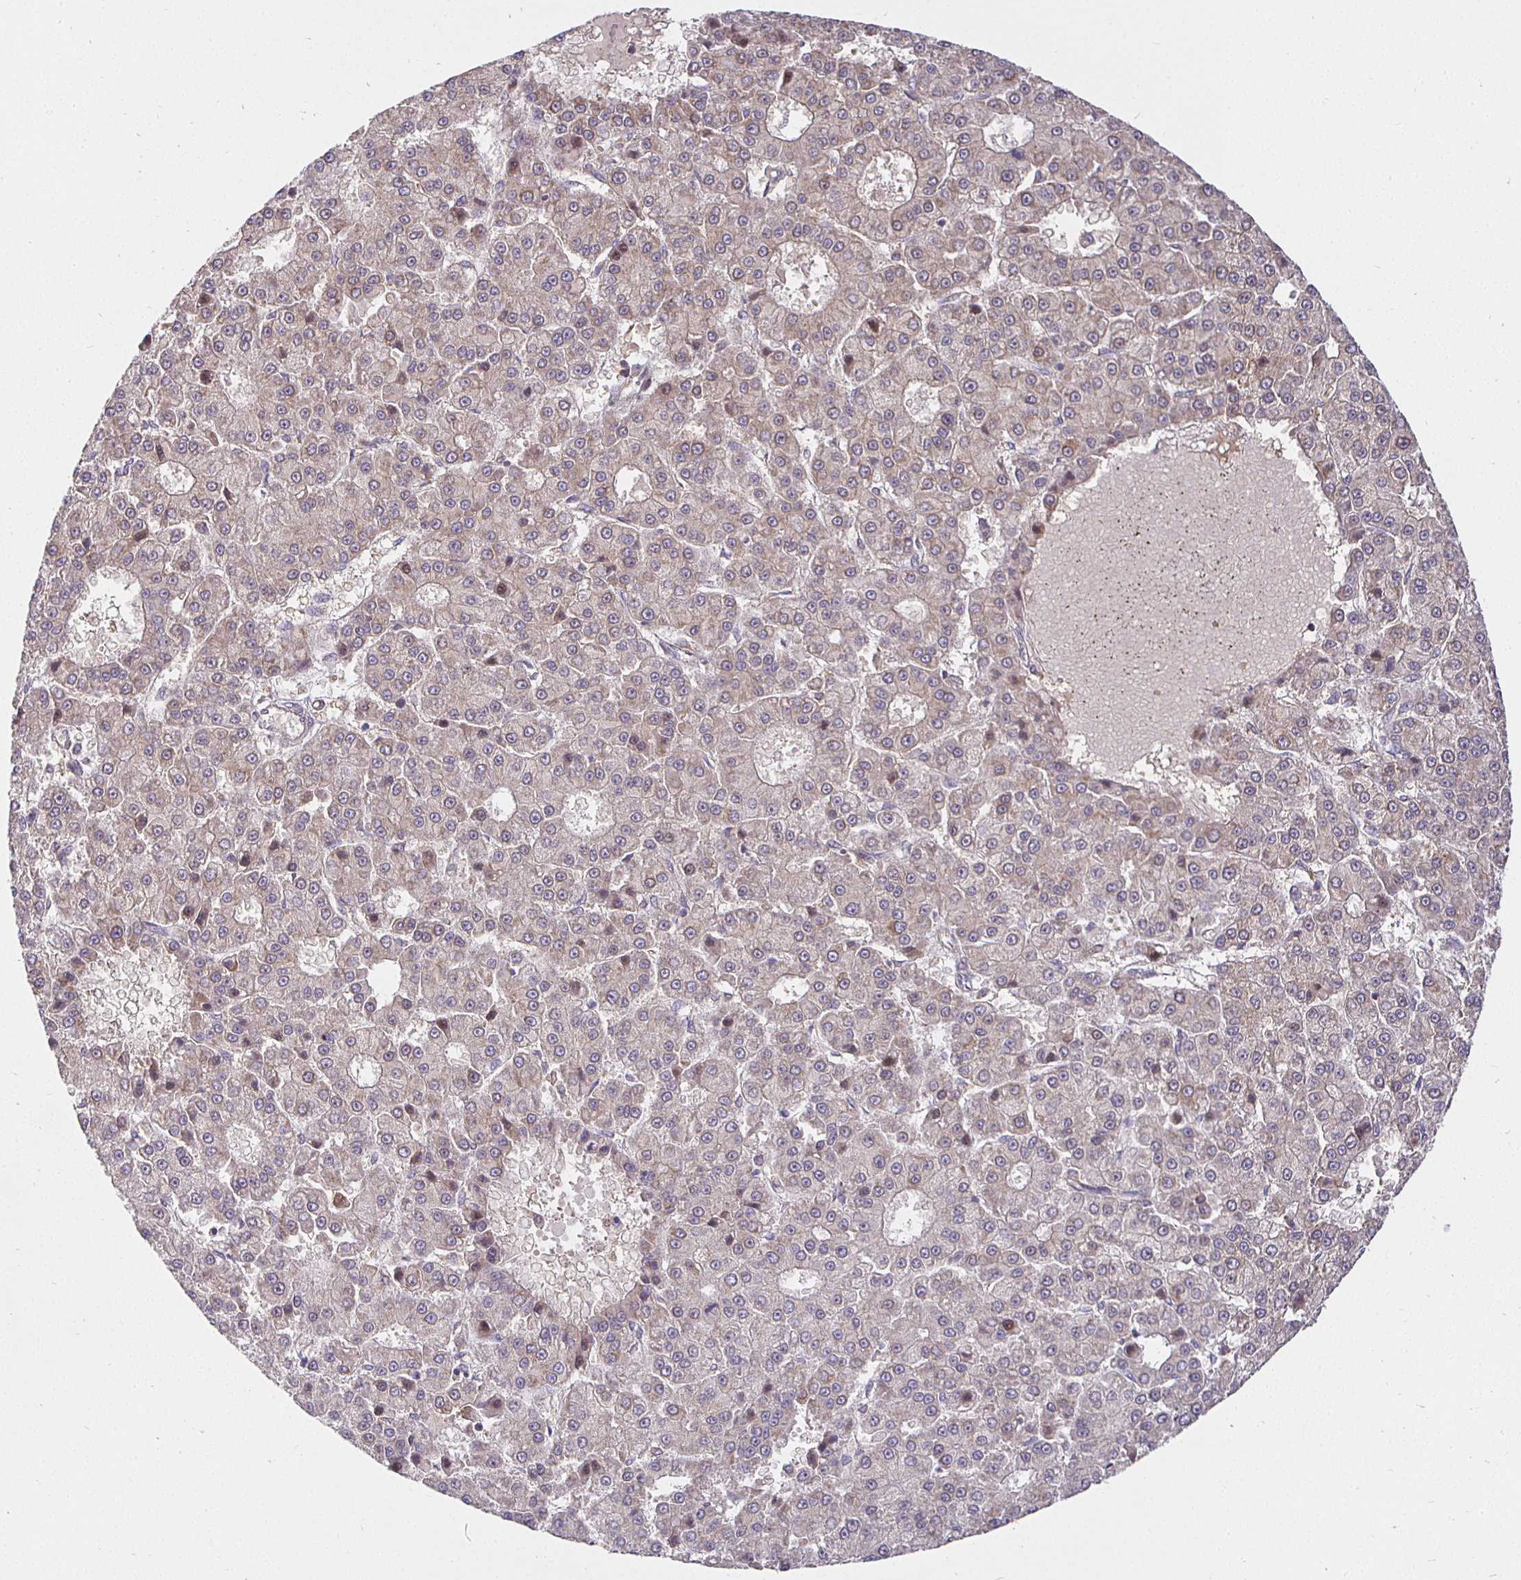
{"staining": {"intensity": "weak", "quantity": "<25%", "location": "cytoplasmic/membranous"}, "tissue": "liver cancer", "cell_type": "Tumor cells", "image_type": "cancer", "snomed": [{"axis": "morphology", "description": "Carcinoma, Hepatocellular, NOS"}, {"axis": "topography", "description": "Liver"}], "caption": "High power microscopy micrograph of an IHC micrograph of liver cancer, revealing no significant positivity in tumor cells. (DAB (3,3'-diaminobenzidine) immunohistochemistry visualized using brightfield microscopy, high magnification).", "gene": "IRAK1", "patient": {"sex": "male", "age": 70}}